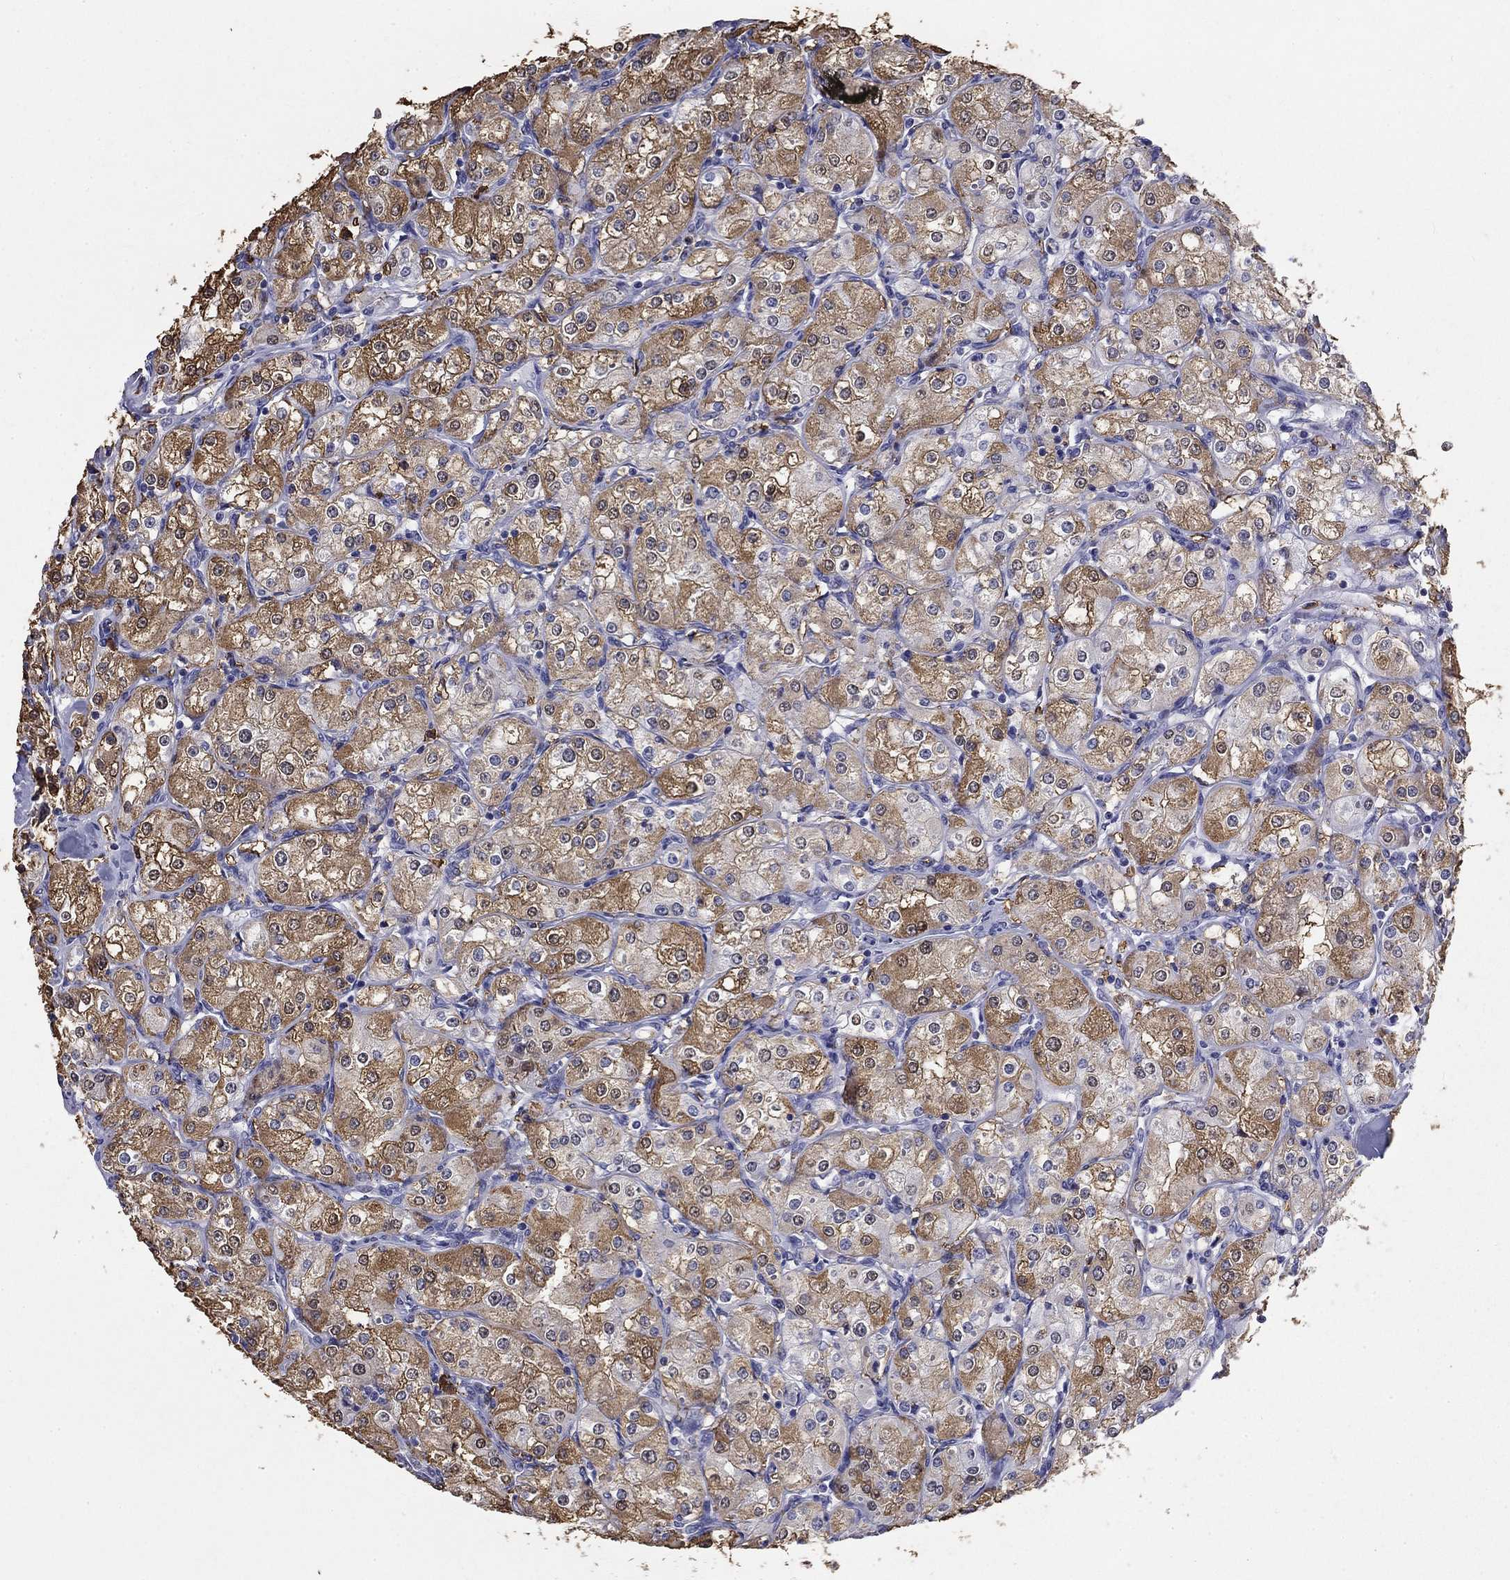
{"staining": {"intensity": "strong", "quantity": "25%-75%", "location": "cytoplasmic/membranous"}, "tissue": "renal cancer", "cell_type": "Tumor cells", "image_type": "cancer", "snomed": [{"axis": "morphology", "description": "Adenocarcinoma, NOS"}, {"axis": "topography", "description": "Kidney"}], "caption": "A high amount of strong cytoplasmic/membranous staining is identified in about 25%-75% of tumor cells in adenocarcinoma (renal) tissue.", "gene": "IGSF8", "patient": {"sex": "male", "age": 77}}